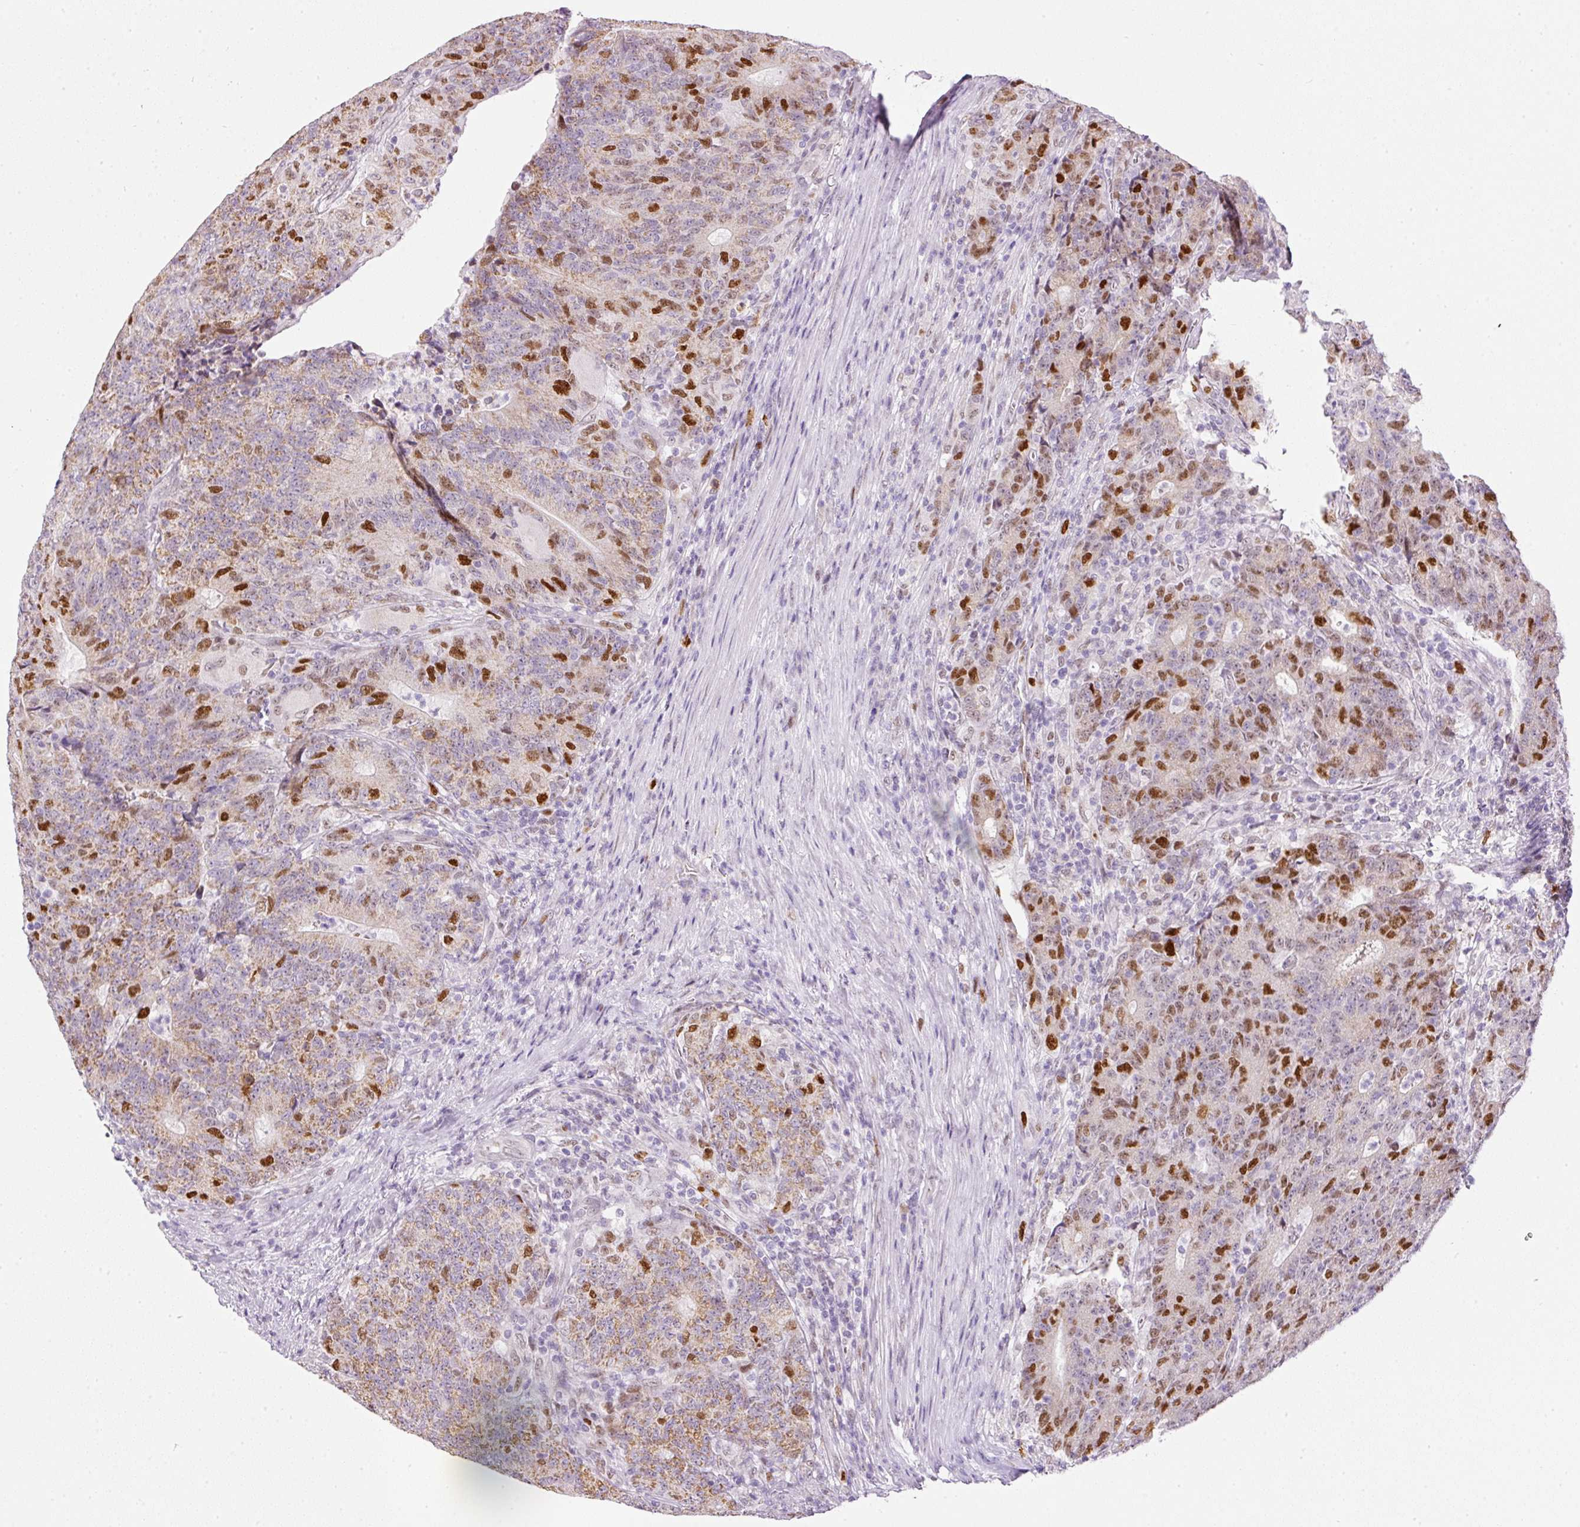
{"staining": {"intensity": "moderate", "quantity": "25%-75%", "location": "cytoplasmic/membranous,nuclear"}, "tissue": "colorectal cancer", "cell_type": "Tumor cells", "image_type": "cancer", "snomed": [{"axis": "morphology", "description": "Adenocarcinoma, NOS"}, {"axis": "topography", "description": "Colon"}], "caption": "Adenocarcinoma (colorectal) stained with immunohistochemistry (IHC) demonstrates moderate cytoplasmic/membranous and nuclear staining in about 25%-75% of tumor cells.", "gene": "KPNA2", "patient": {"sex": "female", "age": 75}}